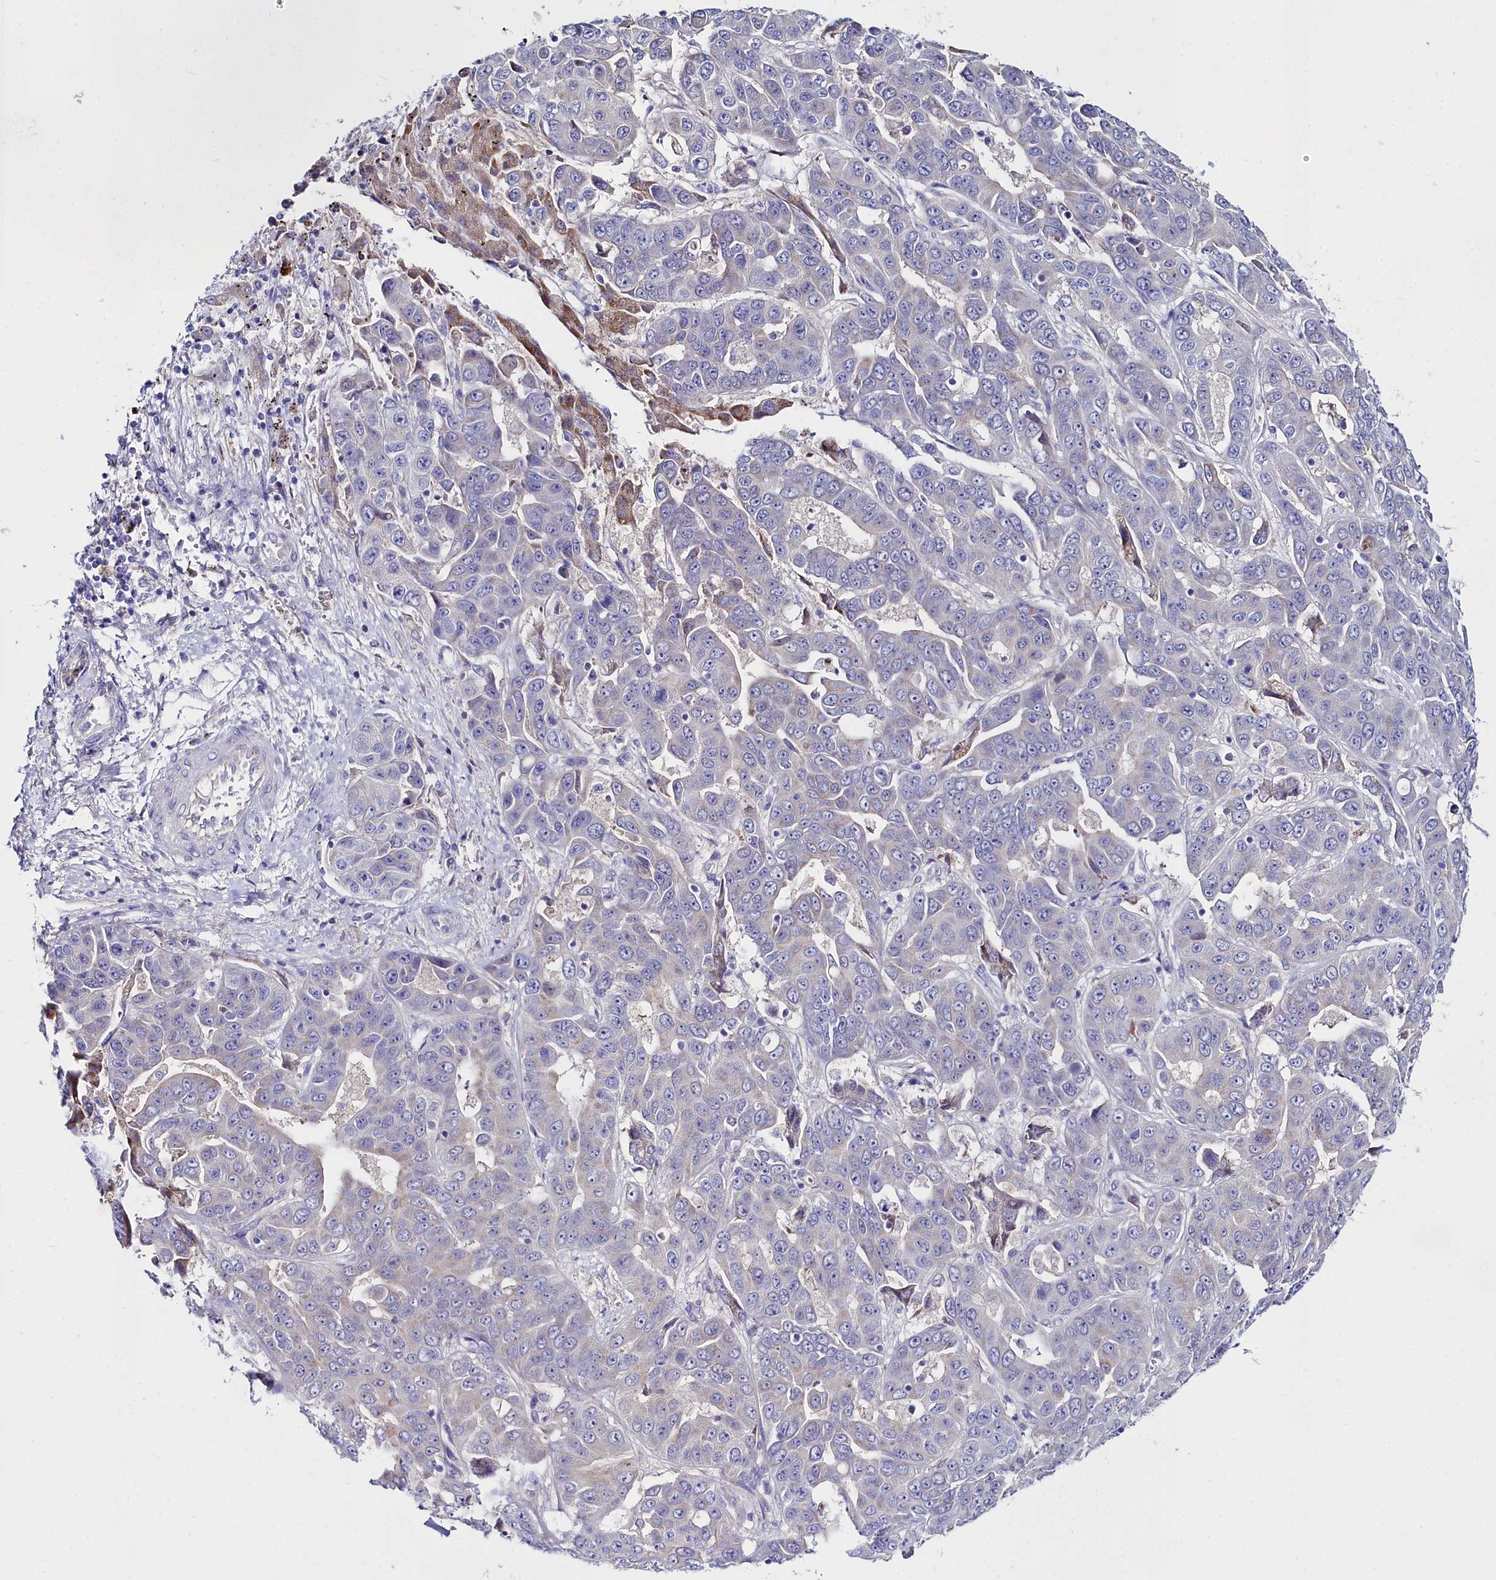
{"staining": {"intensity": "negative", "quantity": "none", "location": "none"}, "tissue": "liver cancer", "cell_type": "Tumor cells", "image_type": "cancer", "snomed": [{"axis": "morphology", "description": "Cholangiocarcinoma"}, {"axis": "topography", "description": "Liver"}], "caption": "There is no significant staining in tumor cells of liver cancer.", "gene": "SLC49A3", "patient": {"sex": "female", "age": 52}}